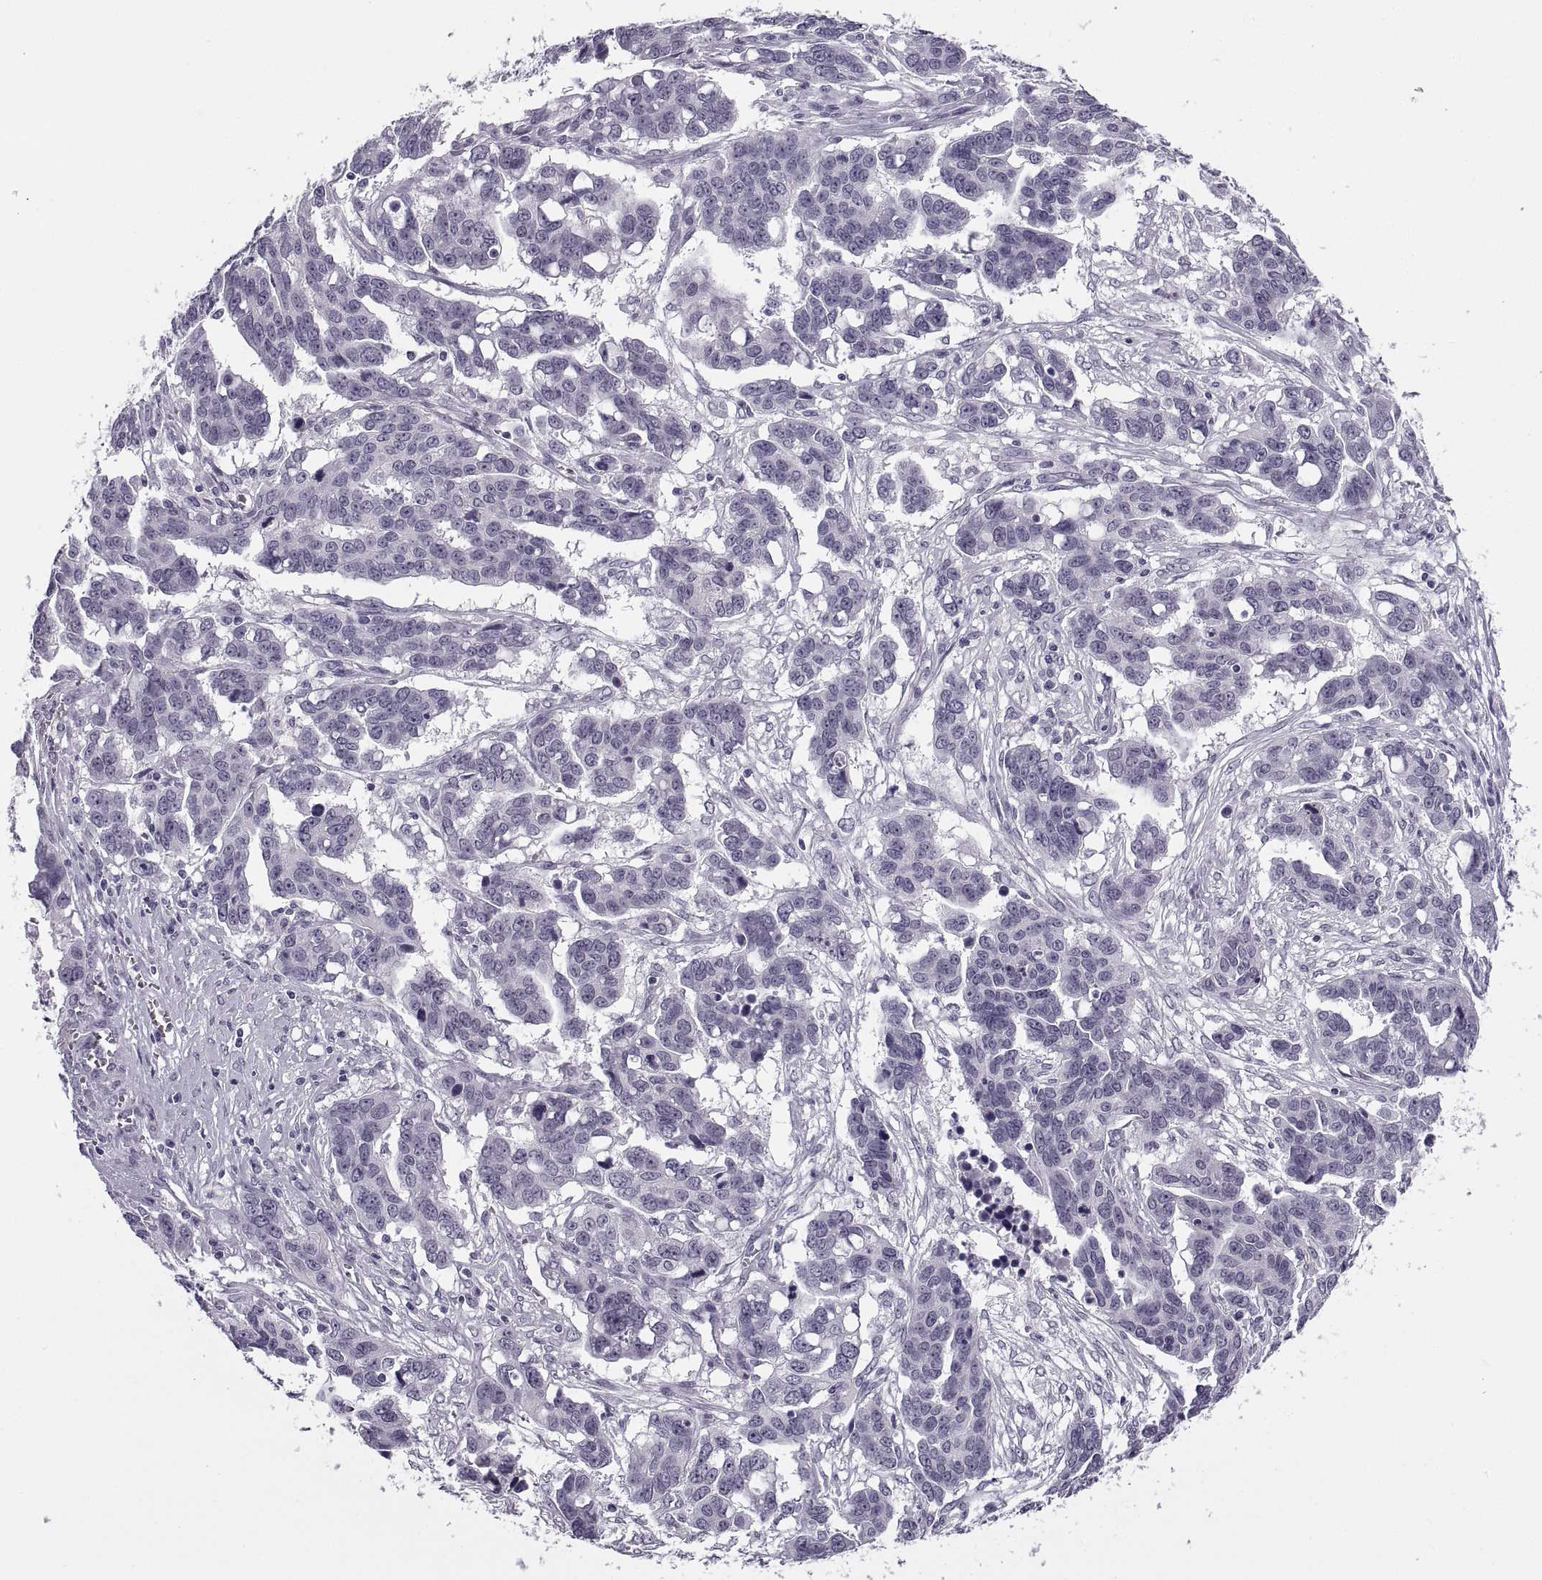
{"staining": {"intensity": "negative", "quantity": "none", "location": "none"}, "tissue": "ovarian cancer", "cell_type": "Tumor cells", "image_type": "cancer", "snomed": [{"axis": "morphology", "description": "Carcinoma, endometroid"}, {"axis": "topography", "description": "Ovary"}], "caption": "Immunohistochemical staining of endometroid carcinoma (ovarian) demonstrates no significant staining in tumor cells.", "gene": "TBC1D3G", "patient": {"sex": "female", "age": 78}}